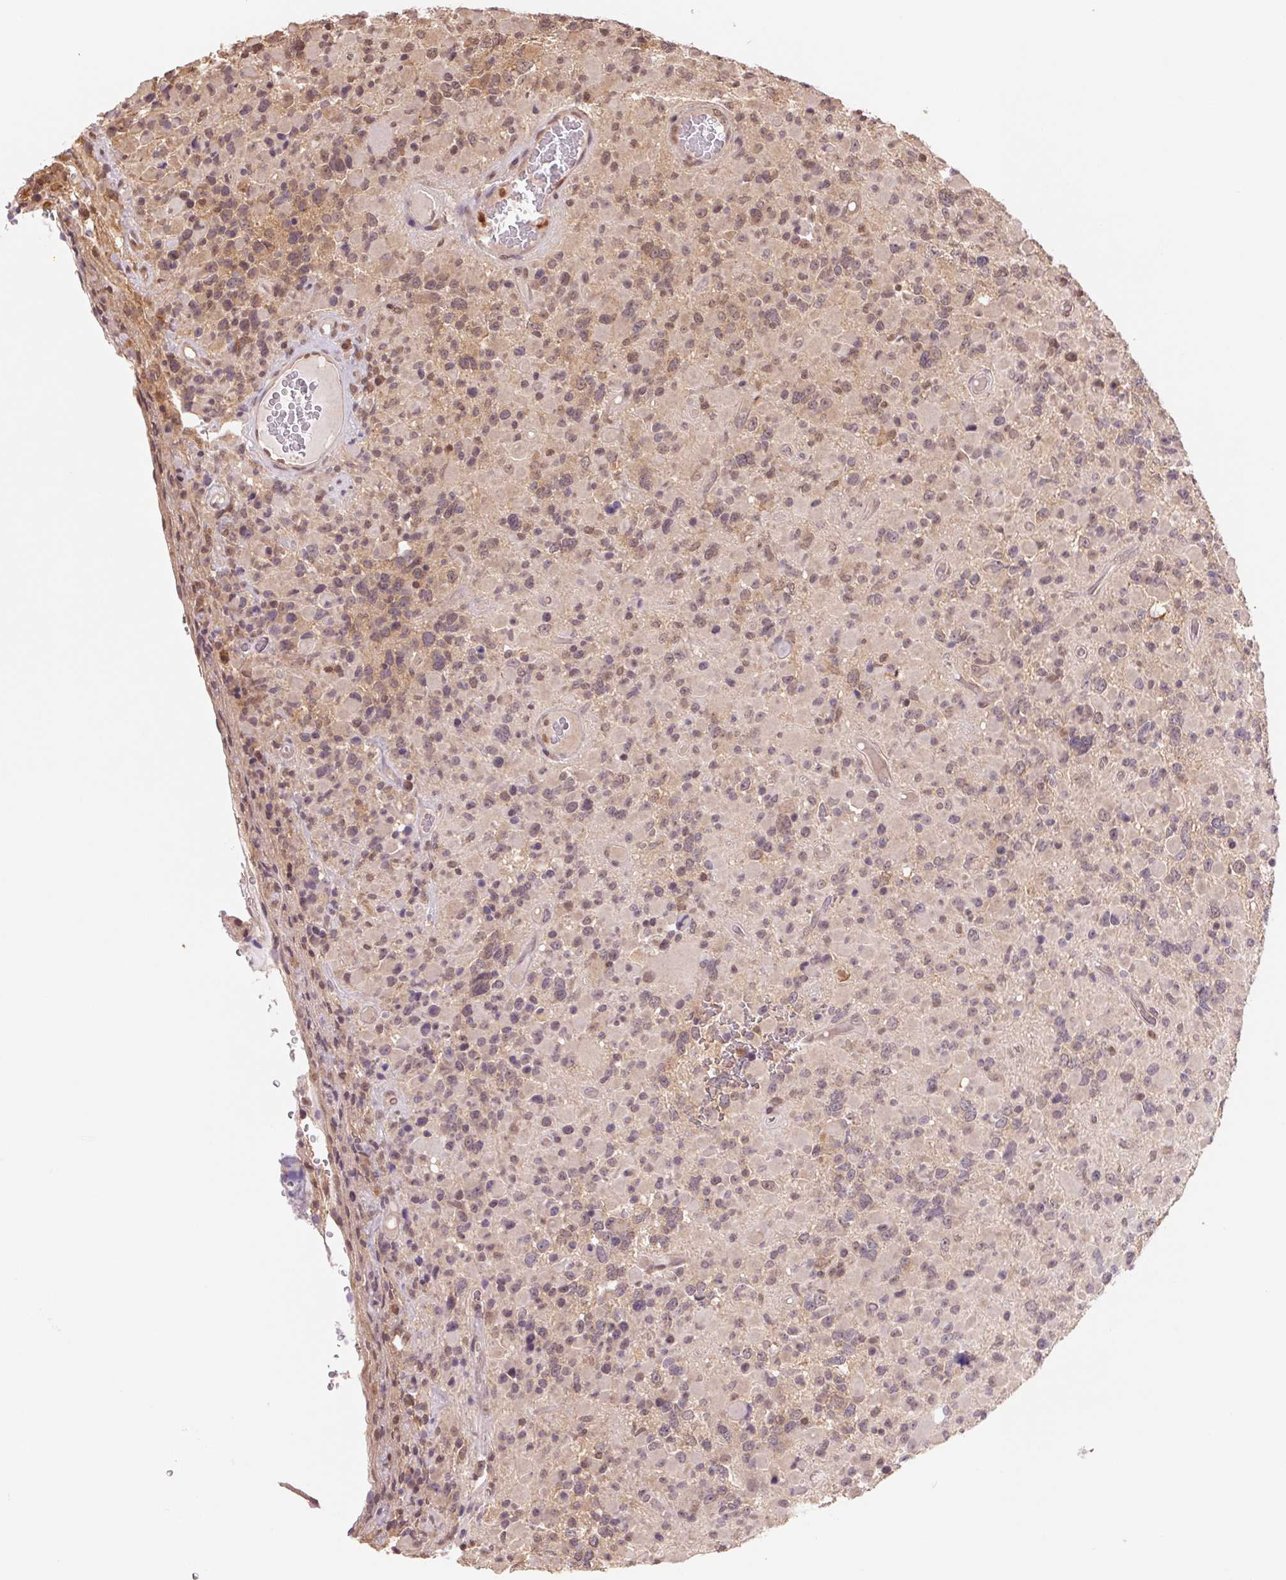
{"staining": {"intensity": "weak", "quantity": "25%-75%", "location": "nuclear"}, "tissue": "glioma", "cell_type": "Tumor cells", "image_type": "cancer", "snomed": [{"axis": "morphology", "description": "Glioma, malignant, High grade"}, {"axis": "topography", "description": "Brain"}], "caption": "Protein staining reveals weak nuclear positivity in about 25%-75% of tumor cells in malignant glioma (high-grade). The protein of interest is shown in brown color, while the nuclei are stained blue.", "gene": "CDC123", "patient": {"sex": "female", "age": 40}}